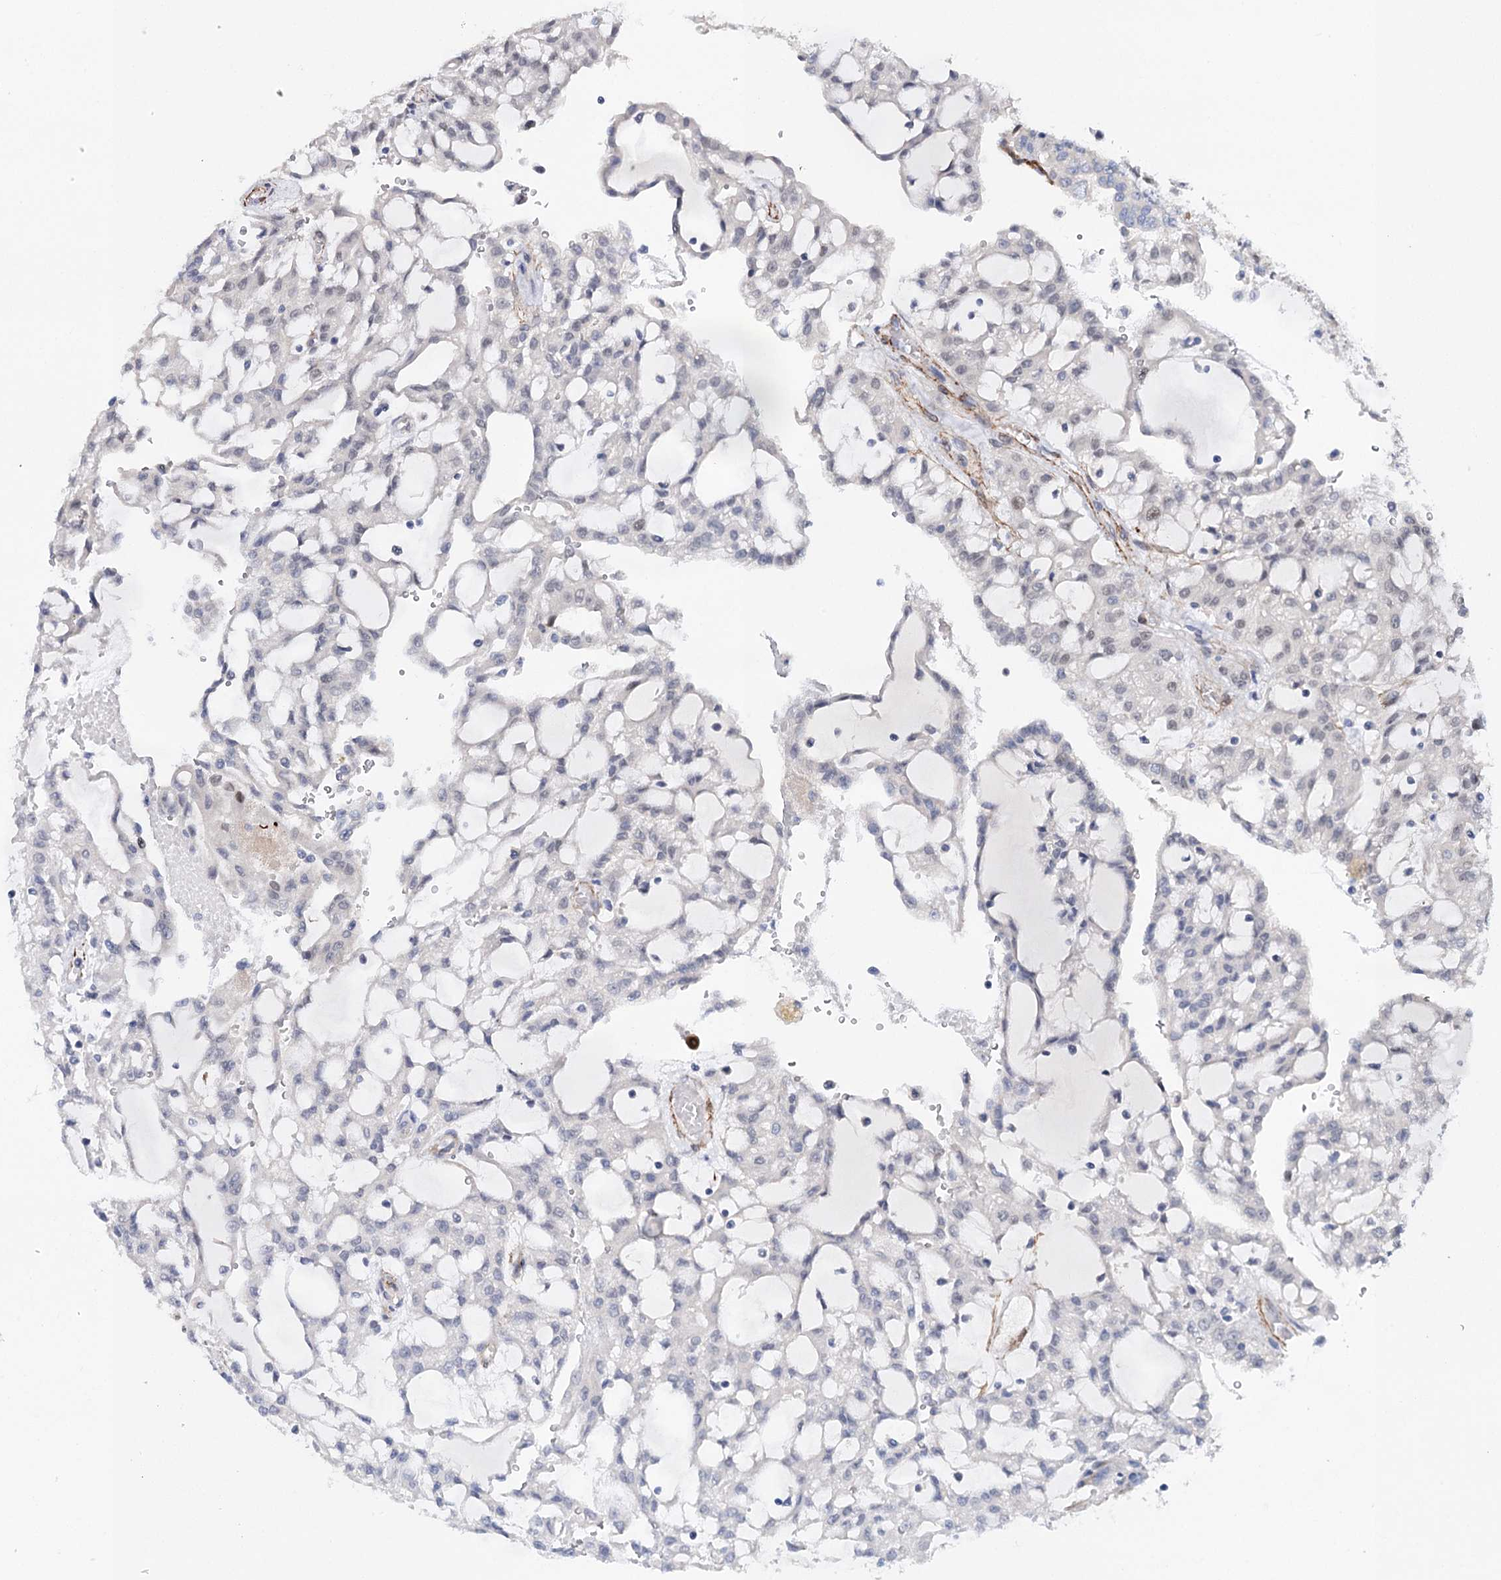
{"staining": {"intensity": "negative", "quantity": "none", "location": "none"}, "tissue": "renal cancer", "cell_type": "Tumor cells", "image_type": "cancer", "snomed": [{"axis": "morphology", "description": "Adenocarcinoma, NOS"}, {"axis": "topography", "description": "Kidney"}], "caption": "Immunohistochemistry (IHC) histopathology image of neoplastic tissue: human renal adenocarcinoma stained with DAB (3,3'-diaminobenzidine) shows no significant protein positivity in tumor cells. (DAB (3,3'-diaminobenzidine) IHC visualized using brightfield microscopy, high magnification).", "gene": "CFAP46", "patient": {"sex": "male", "age": 63}}